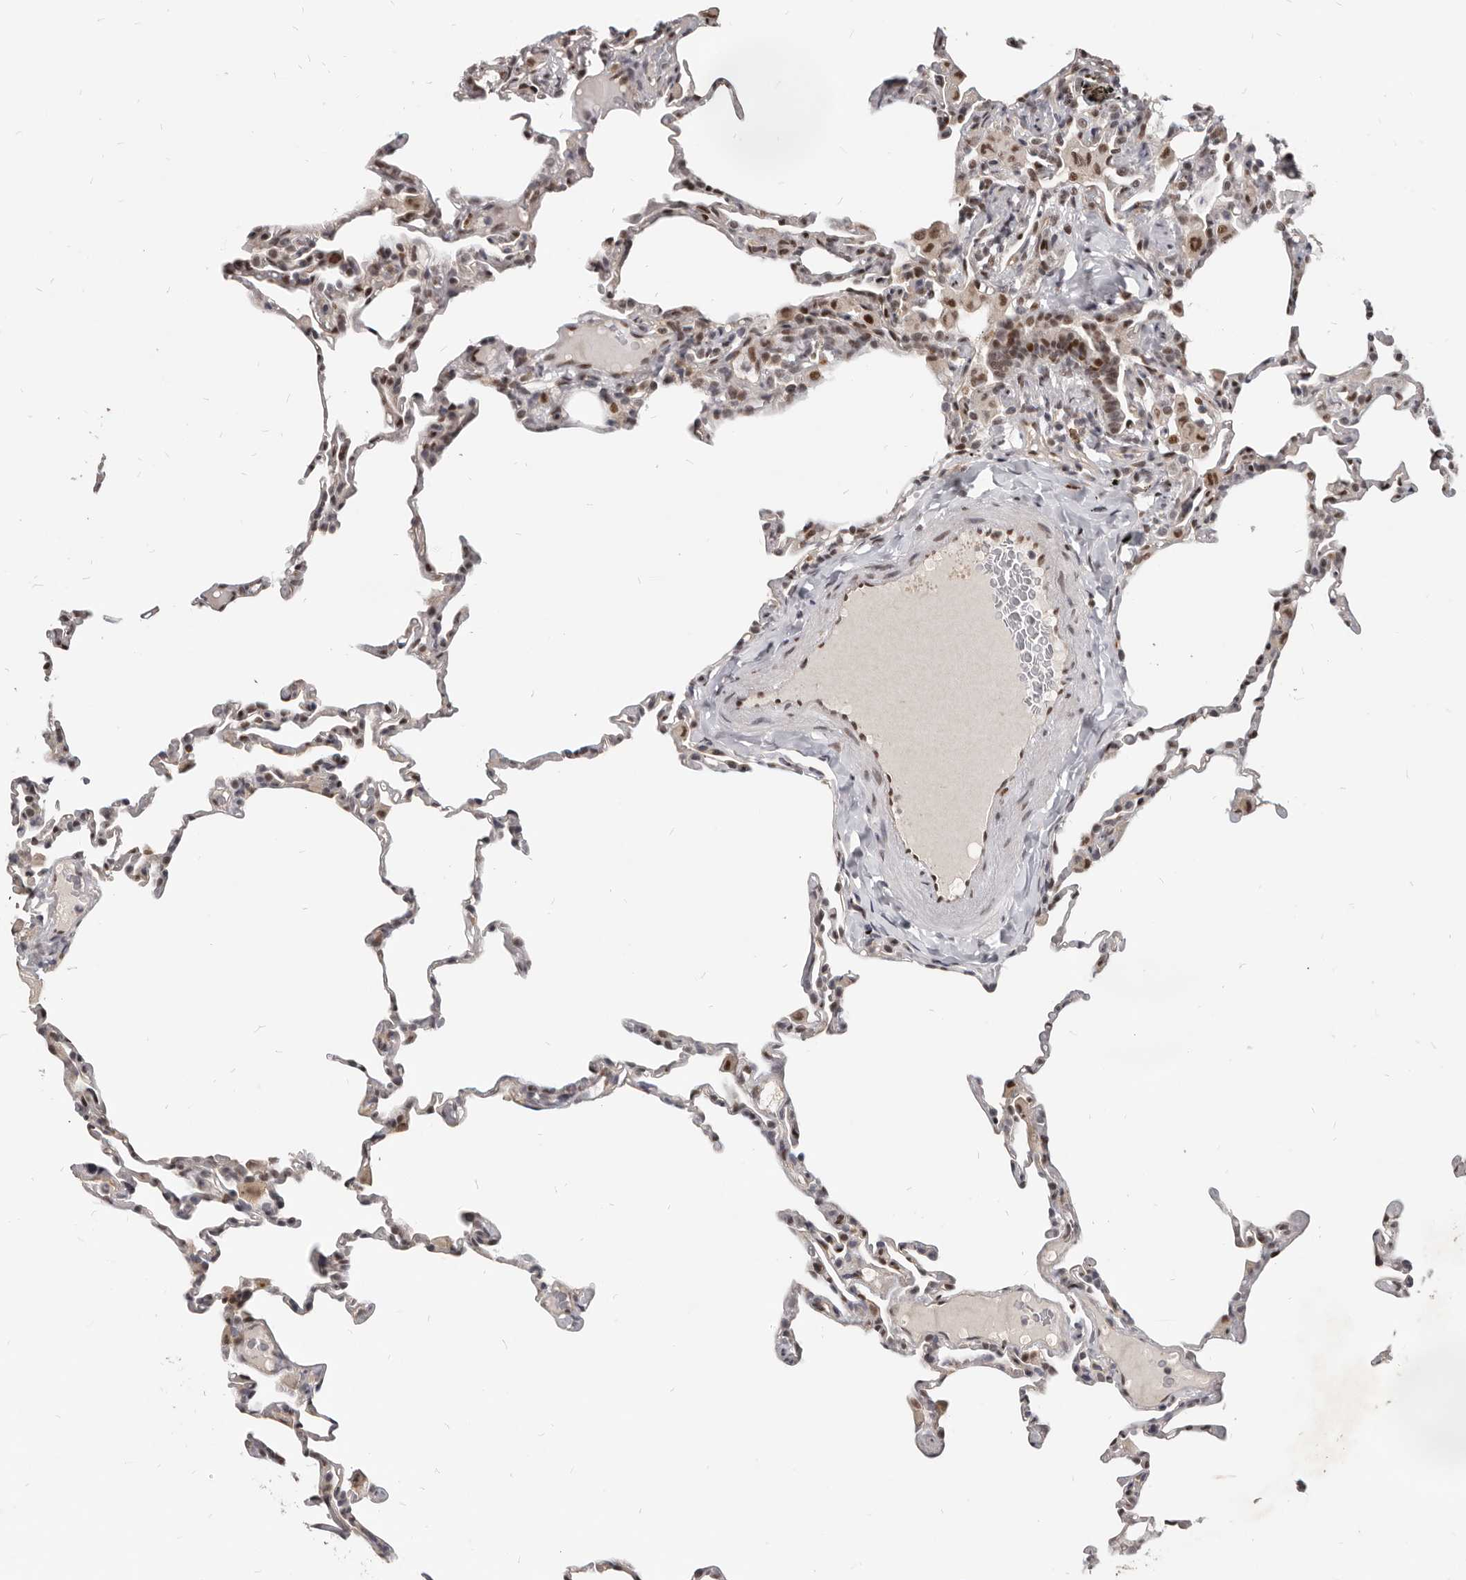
{"staining": {"intensity": "moderate", "quantity": ">75%", "location": "nuclear"}, "tissue": "lung", "cell_type": "Alveolar cells", "image_type": "normal", "snomed": [{"axis": "morphology", "description": "Normal tissue, NOS"}, {"axis": "topography", "description": "Lung"}], "caption": "DAB immunohistochemical staining of benign human lung reveals moderate nuclear protein positivity in about >75% of alveolar cells. (IHC, brightfield microscopy, high magnification).", "gene": "ATF5", "patient": {"sex": "male", "age": 20}}